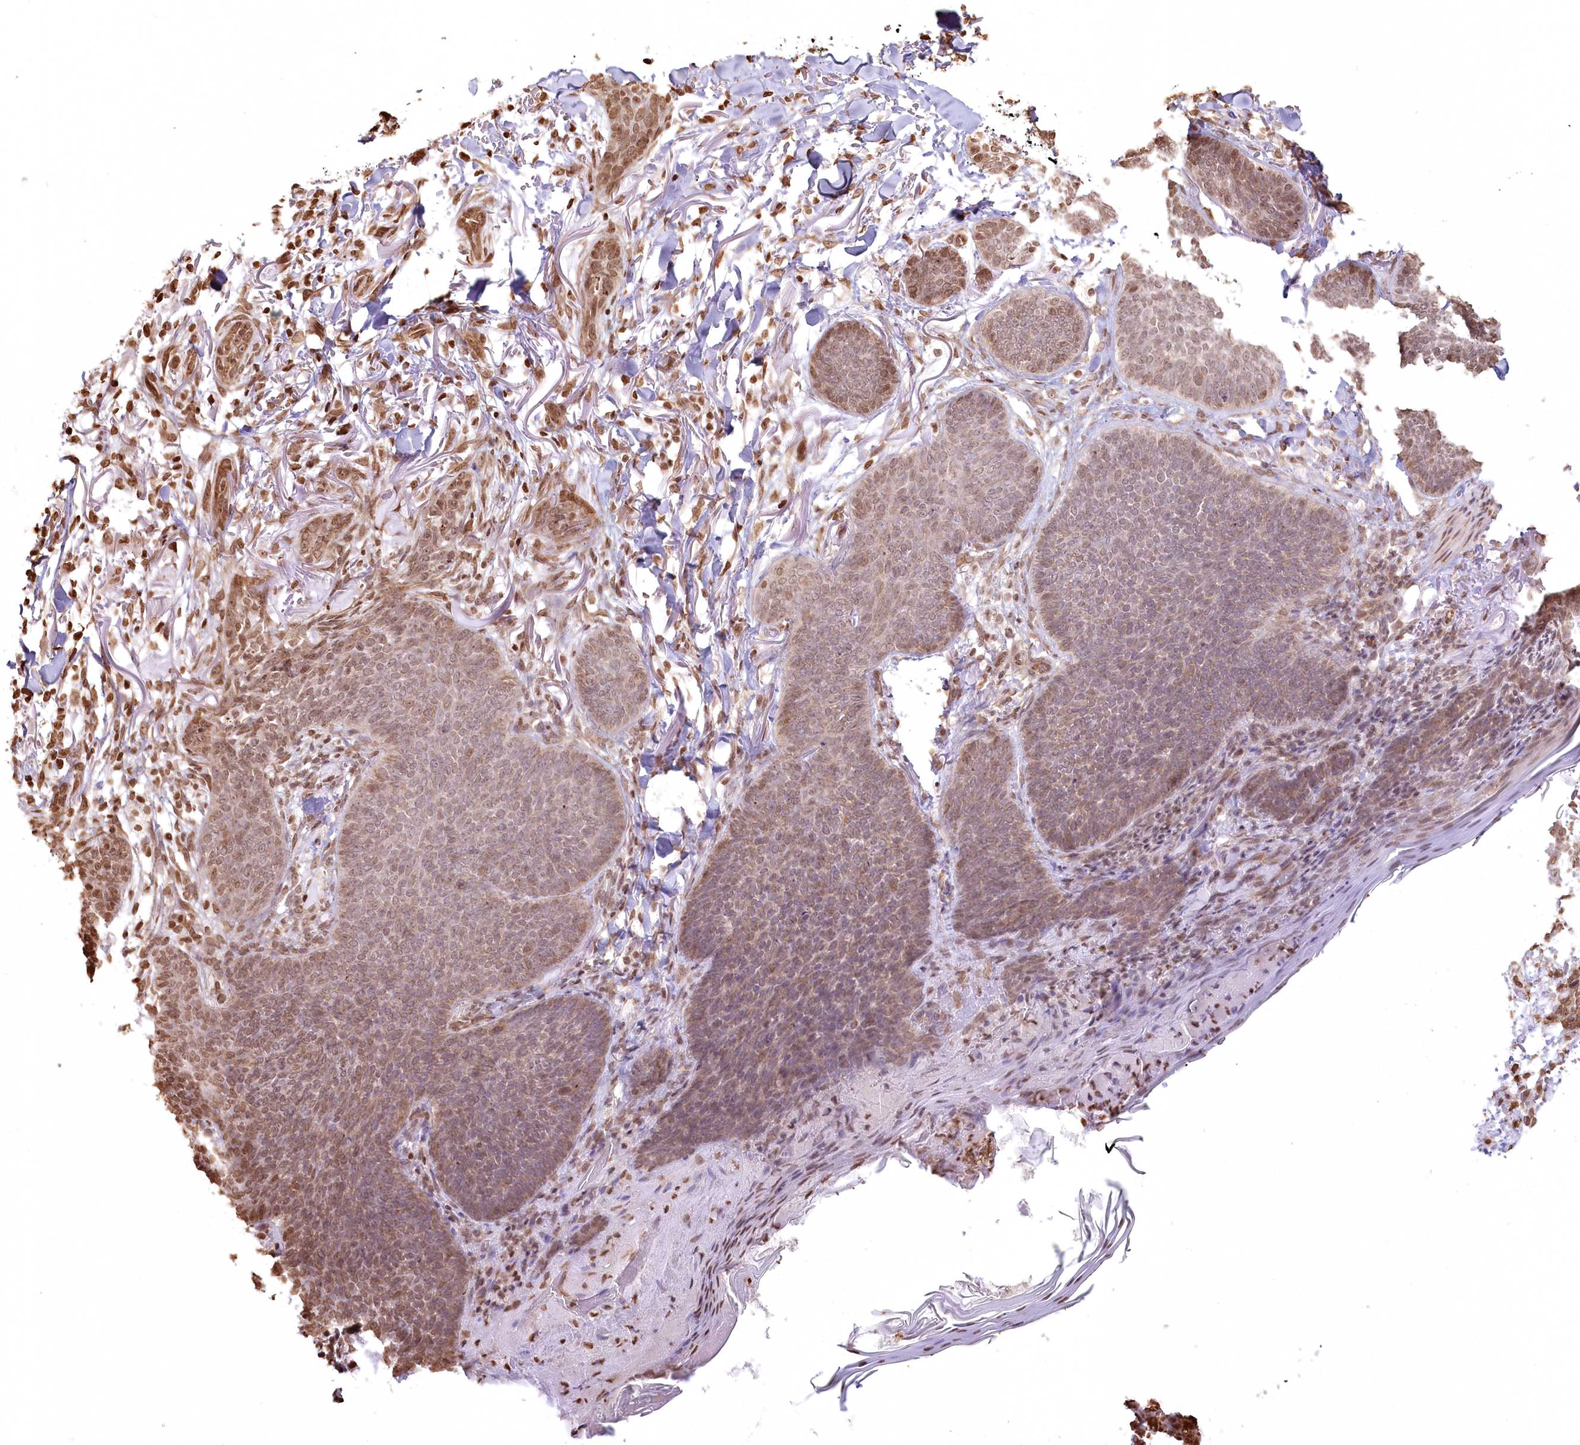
{"staining": {"intensity": "moderate", "quantity": "25%-75%", "location": "nuclear"}, "tissue": "skin cancer", "cell_type": "Tumor cells", "image_type": "cancer", "snomed": [{"axis": "morphology", "description": "Basal cell carcinoma"}, {"axis": "topography", "description": "Skin"}], "caption": "Skin cancer (basal cell carcinoma) stained with DAB IHC displays medium levels of moderate nuclear expression in about 25%-75% of tumor cells.", "gene": "FAM13A", "patient": {"sex": "male", "age": 85}}